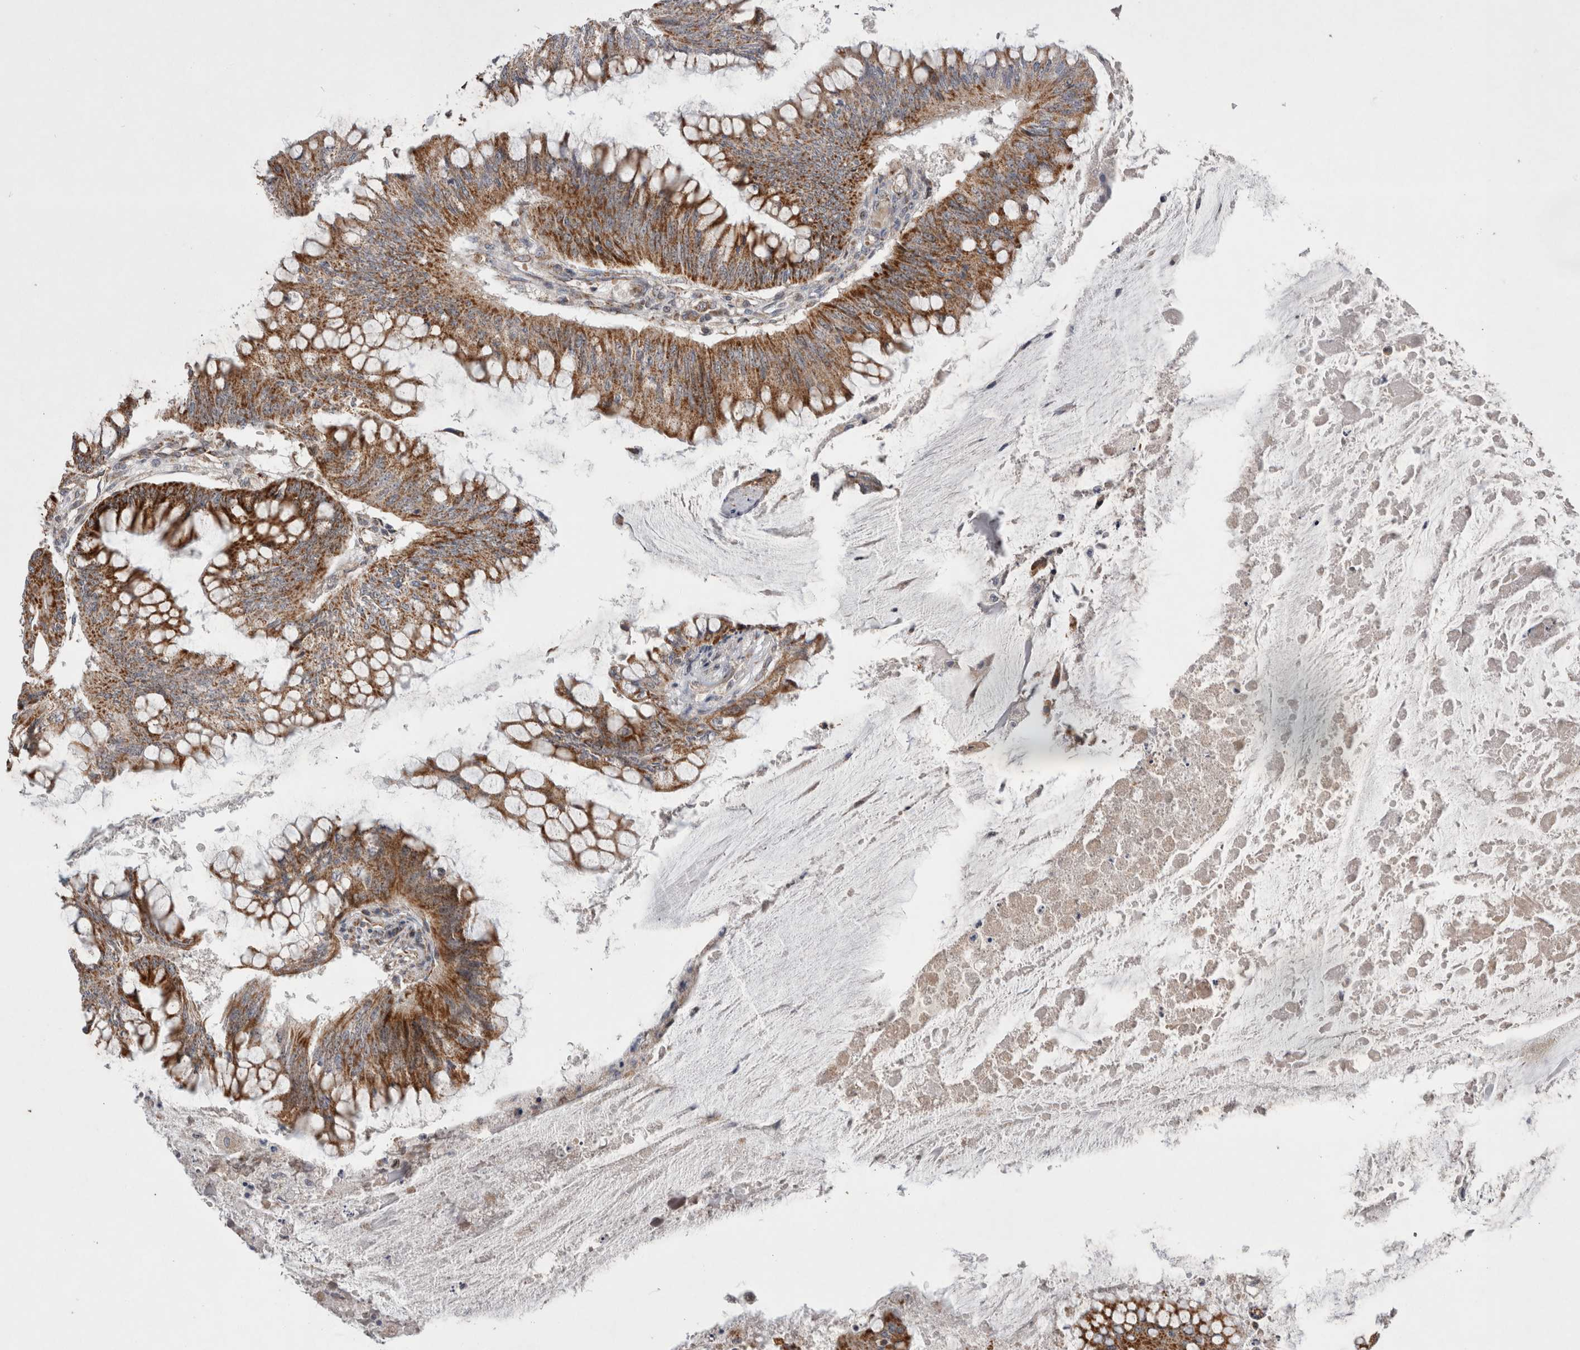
{"staining": {"intensity": "strong", "quantity": ">75%", "location": "cytoplasmic/membranous"}, "tissue": "colorectal cancer", "cell_type": "Tumor cells", "image_type": "cancer", "snomed": [{"axis": "morphology", "description": "Adenoma, NOS"}, {"axis": "morphology", "description": "Adenocarcinoma, NOS"}, {"axis": "topography", "description": "Colon"}], "caption": "This is a photomicrograph of immunohistochemistry (IHC) staining of adenoma (colorectal), which shows strong positivity in the cytoplasmic/membranous of tumor cells.", "gene": "MRPL37", "patient": {"sex": "male", "age": 79}}